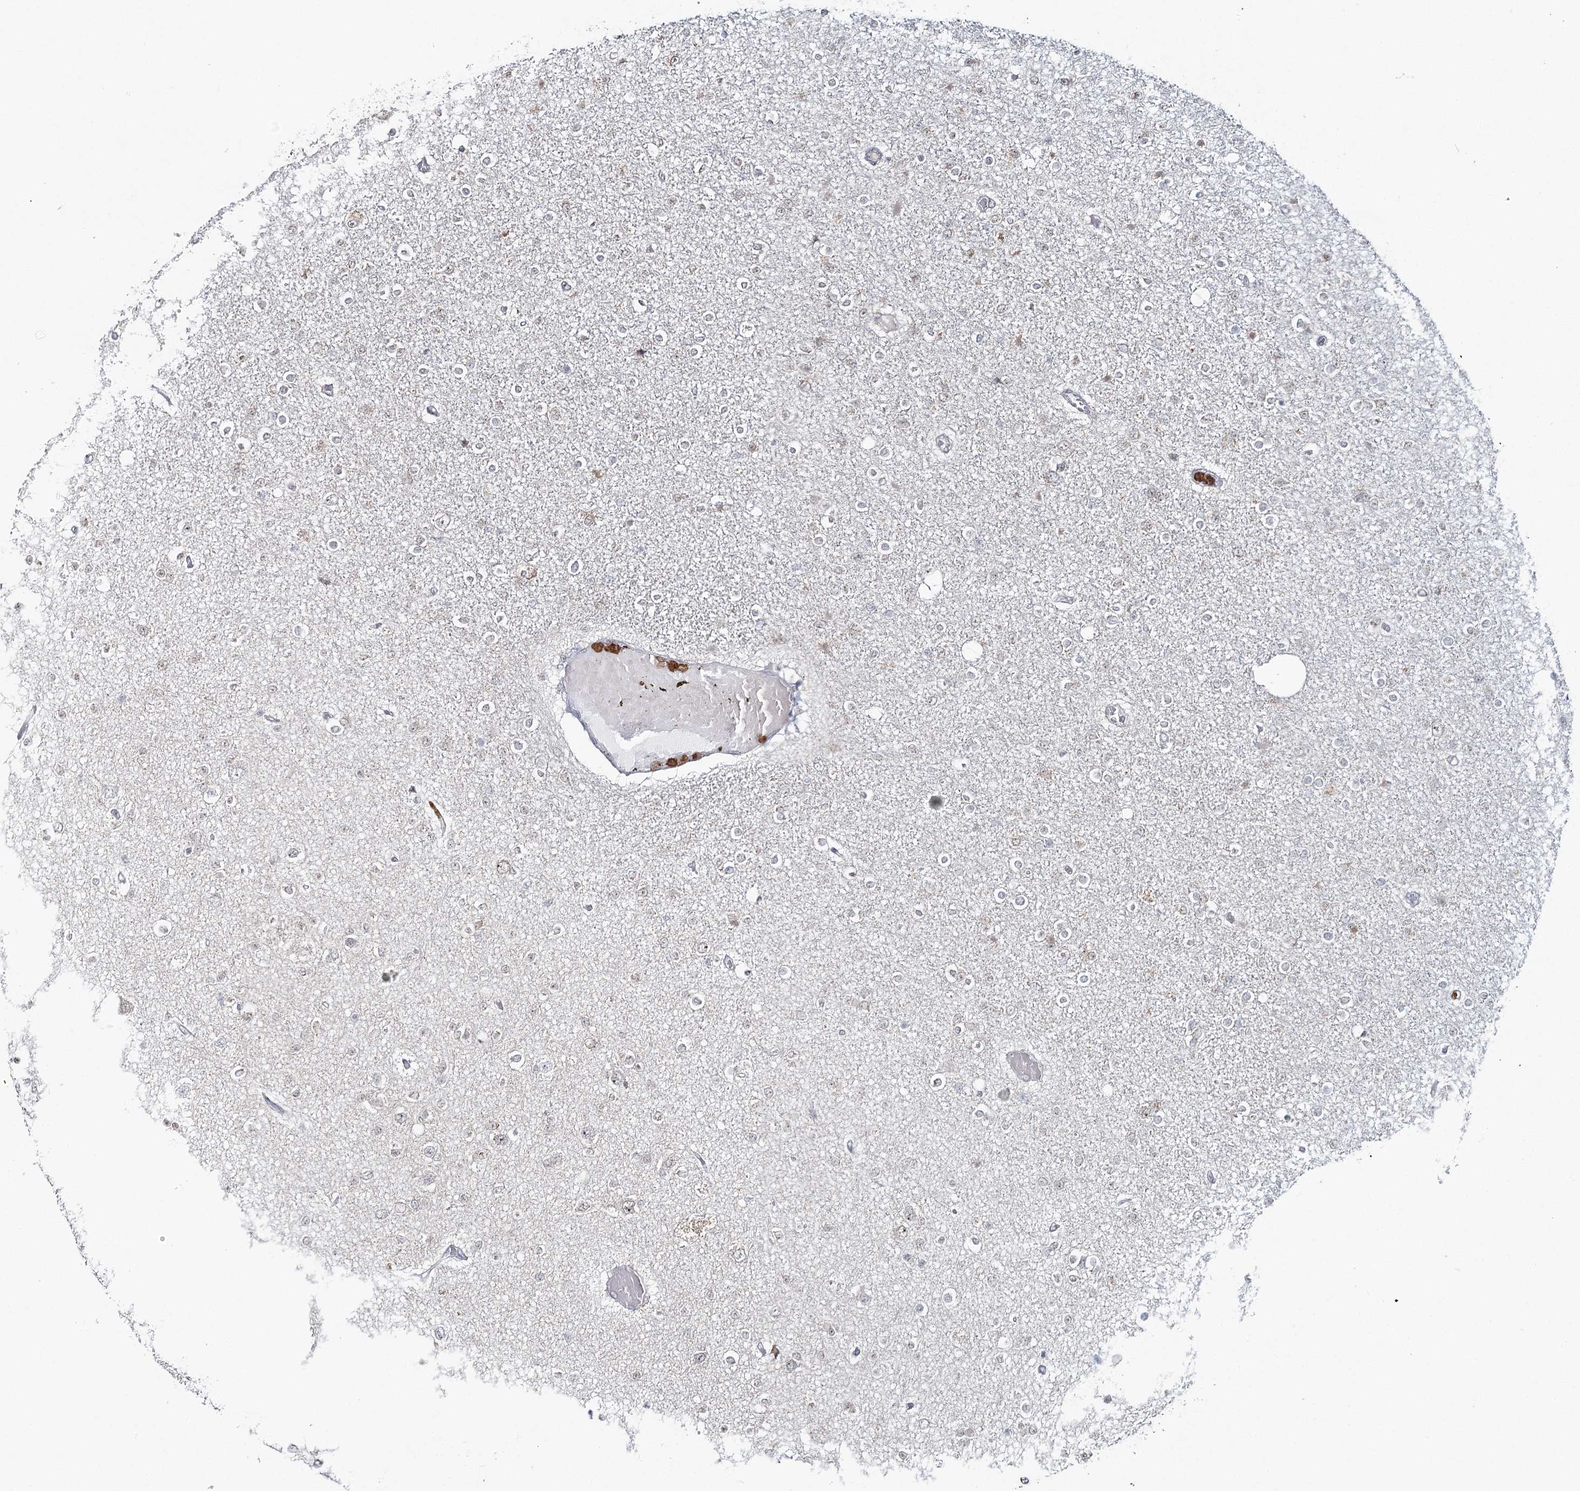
{"staining": {"intensity": "negative", "quantity": "none", "location": "none"}, "tissue": "glioma", "cell_type": "Tumor cells", "image_type": "cancer", "snomed": [{"axis": "morphology", "description": "Glioma, malignant, Low grade"}, {"axis": "topography", "description": "Brain"}], "caption": "DAB (3,3'-diaminobenzidine) immunohistochemical staining of human glioma exhibits no significant expression in tumor cells.", "gene": "ATAD1", "patient": {"sex": "female", "age": 22}}